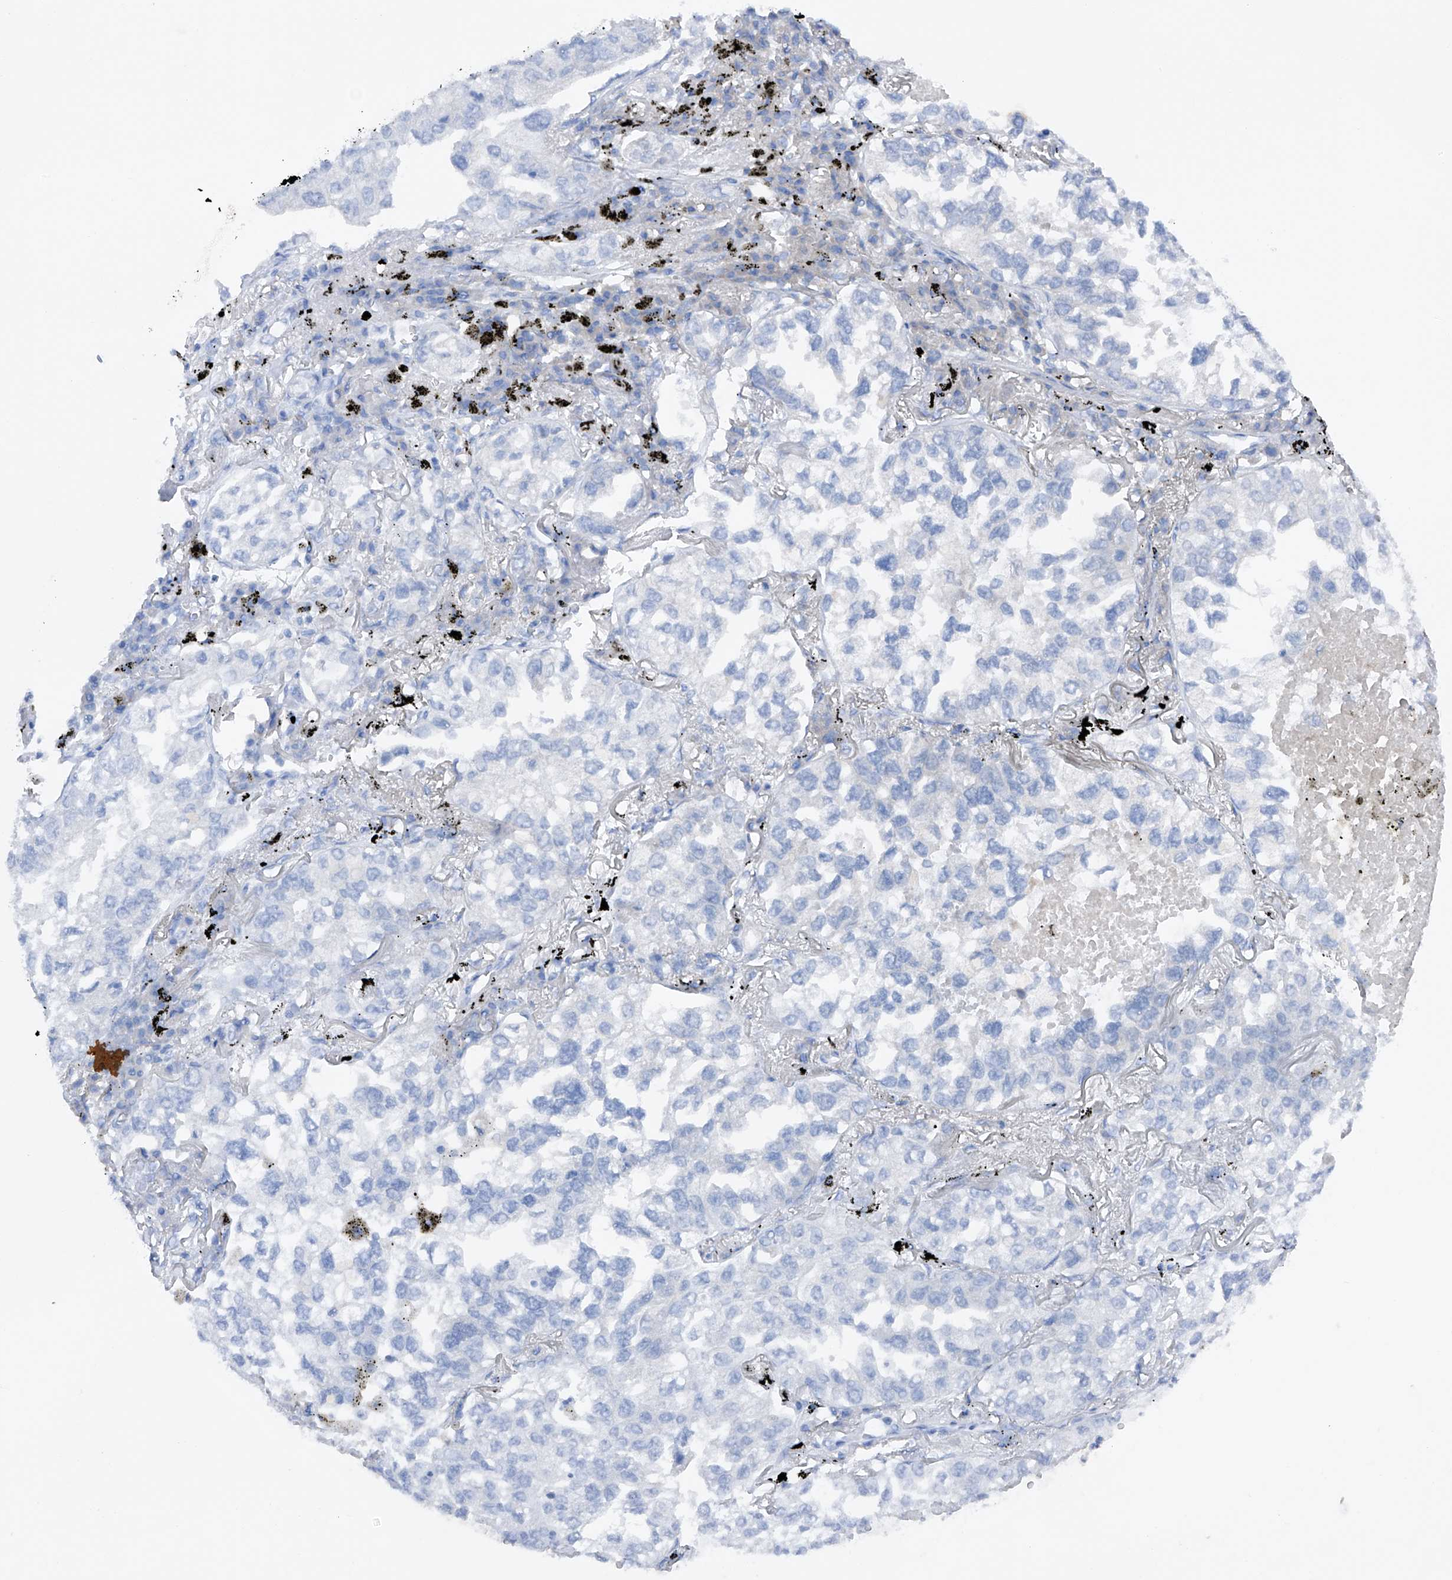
{"staining": {"intensity": "negative", "quantity": "none", "location": "none"}, "tissue": "lung cancer", "cell_type": "Tumor cells", "image_type": "cancer", "snomed": [{"axis": "morphology", "description": "Adenocarcinoma, NOS"}, {"axis": "topography", "description": "Lung"}], "caption": "IHC of adenocarcinoma (lung) displays no expression in tumor cells. The staining is performed using DAB (3,3'-diaminobenzidine) brown chromogen with nuclei counter-stained in using hematoxylin.", "gene": "DAD1", "patient": {"sex": "male", "age": 65}}